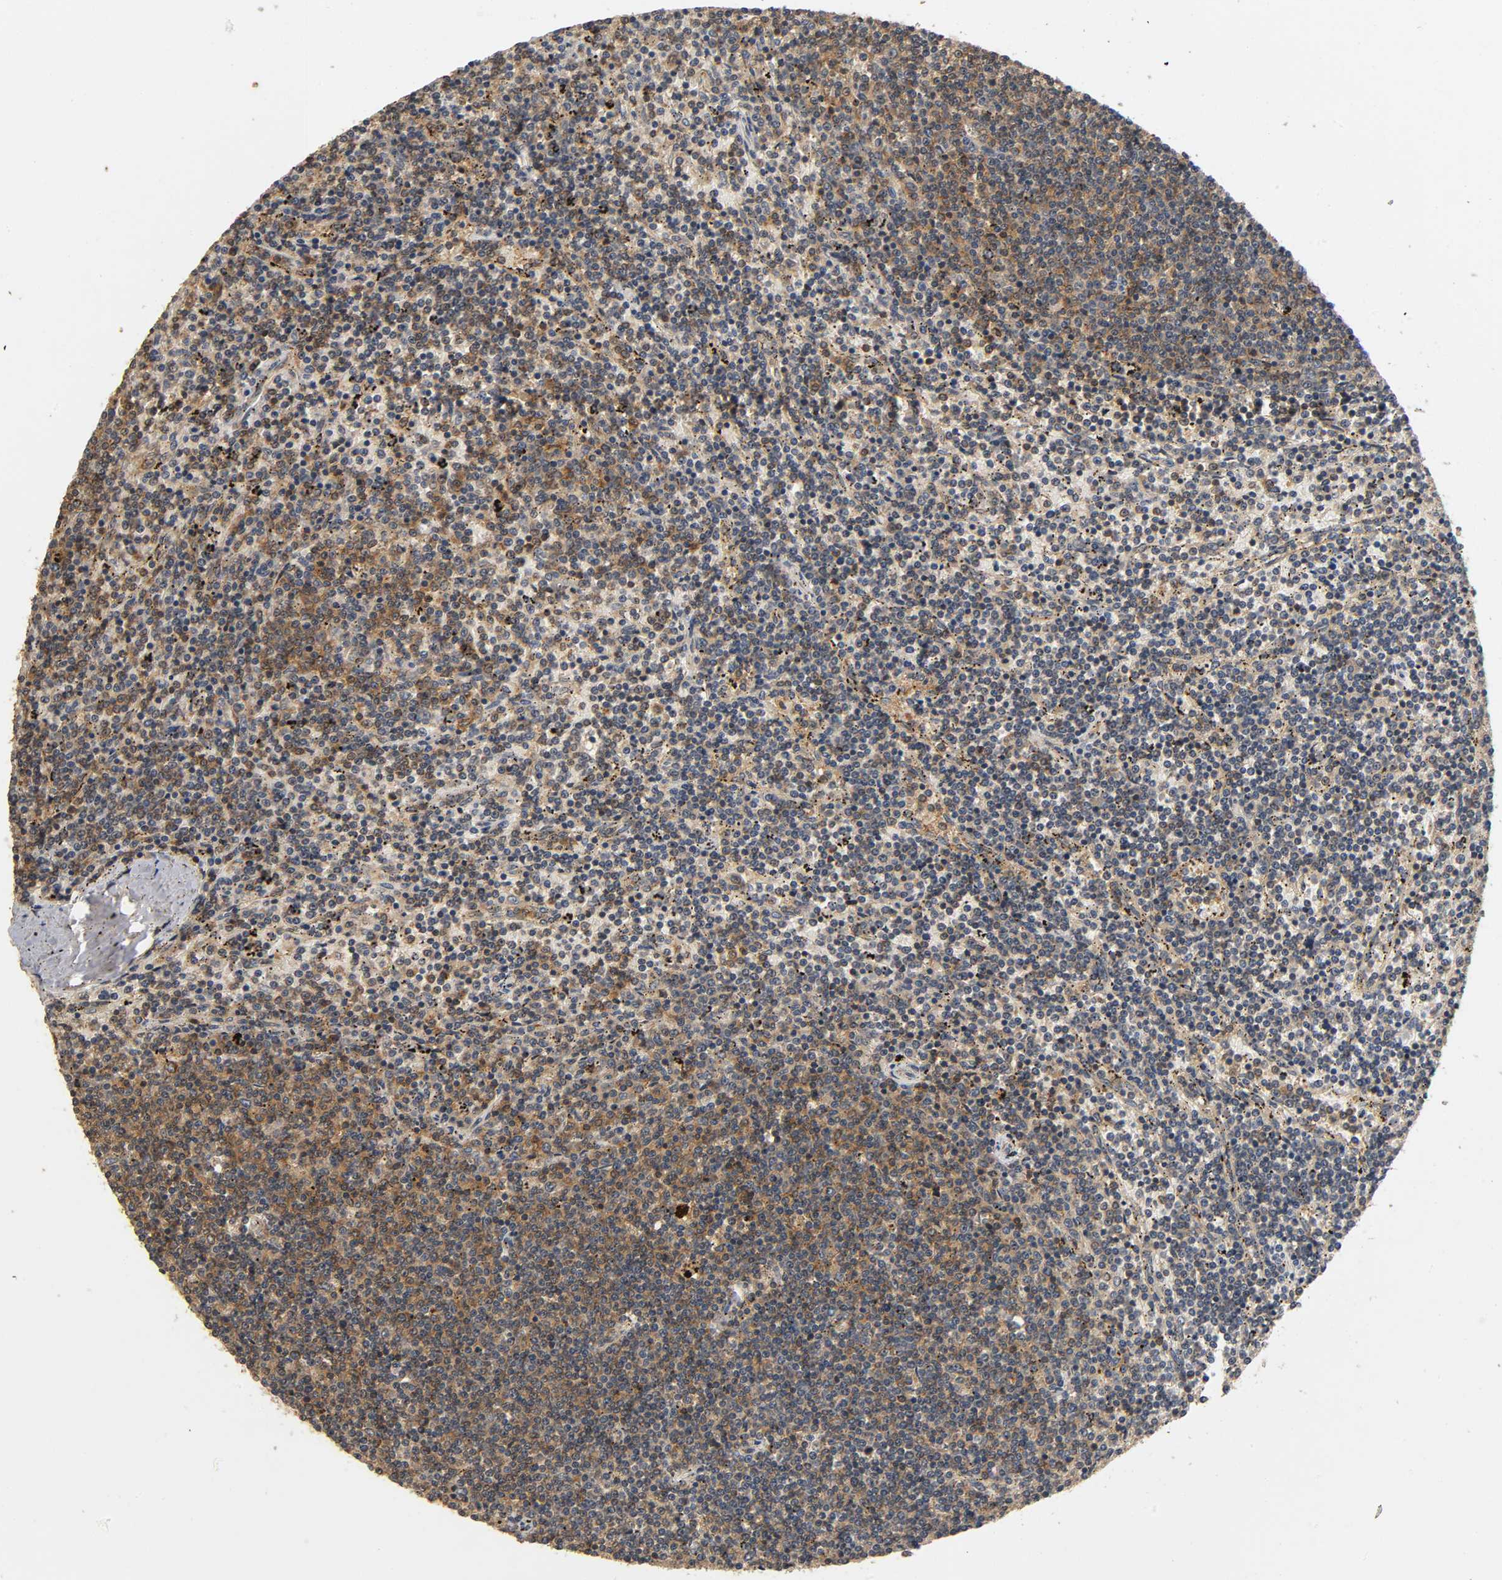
{"staining": {"intensity": "moderate", "quantity": "25%-75%", "location": "cytoplasmic/membranous"}, "tissue": "lymphoma", "cell_type": "Tumor cells", "image_type": "cancer", "snomed": [{"axis": "morphology", "description": "Malignant lymphoma, non-Hodgkin's type, Low grade"}, {"axis": "topography", "description": "Spleen"}], "caption": "IHC of human lymphoma displays medium levels of moderate cytoplasmic/membranous positivity in about 25%-75% of tumor cells. (Brightfield microscopy of DAB IHC at high magnification).", "gene": "IKBKB", "patient": {"sex": "female", "age": 50}}